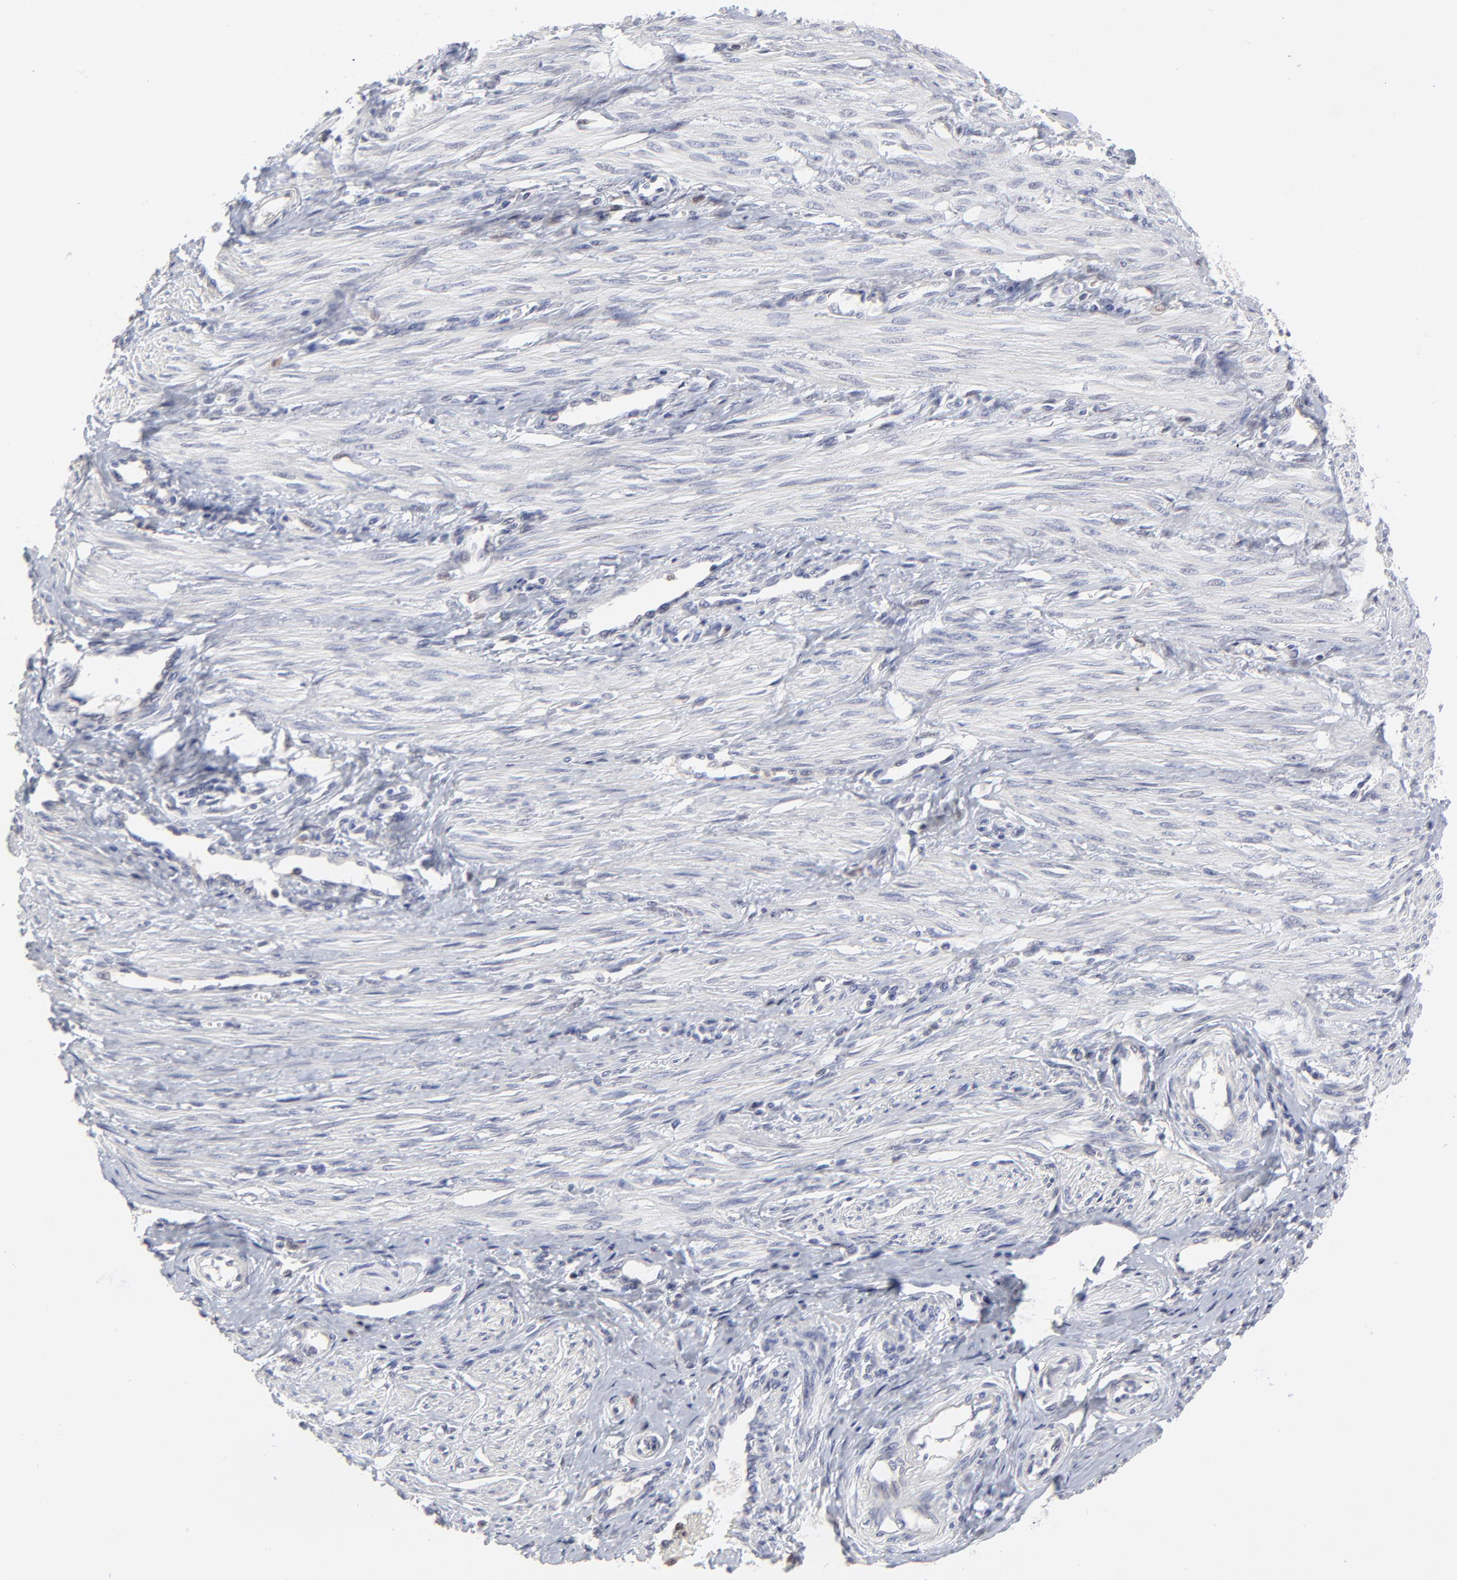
{"staining": {"intensity": "negative", "quantity": "none", "location": "none"}, "tissue": "smooth muscle", "cell_type": "Smooth muscle cells", "image_type": "normal", "snomed": [{"axis": "morphology", "description": "Normal tissue, NOS"}, {"axis": "topography", "description": "Smooth muscle"}, {"axis": "topography", "description": "Uterus"}], "caption": "Immunohistochemistry (IHC) histopathology image of normal smooth muscle stained for a protein (brown), which displays no staining in smooth muscle cells.", "gene": "CASP3", "patient": {"sex": "female", "age": 39}}